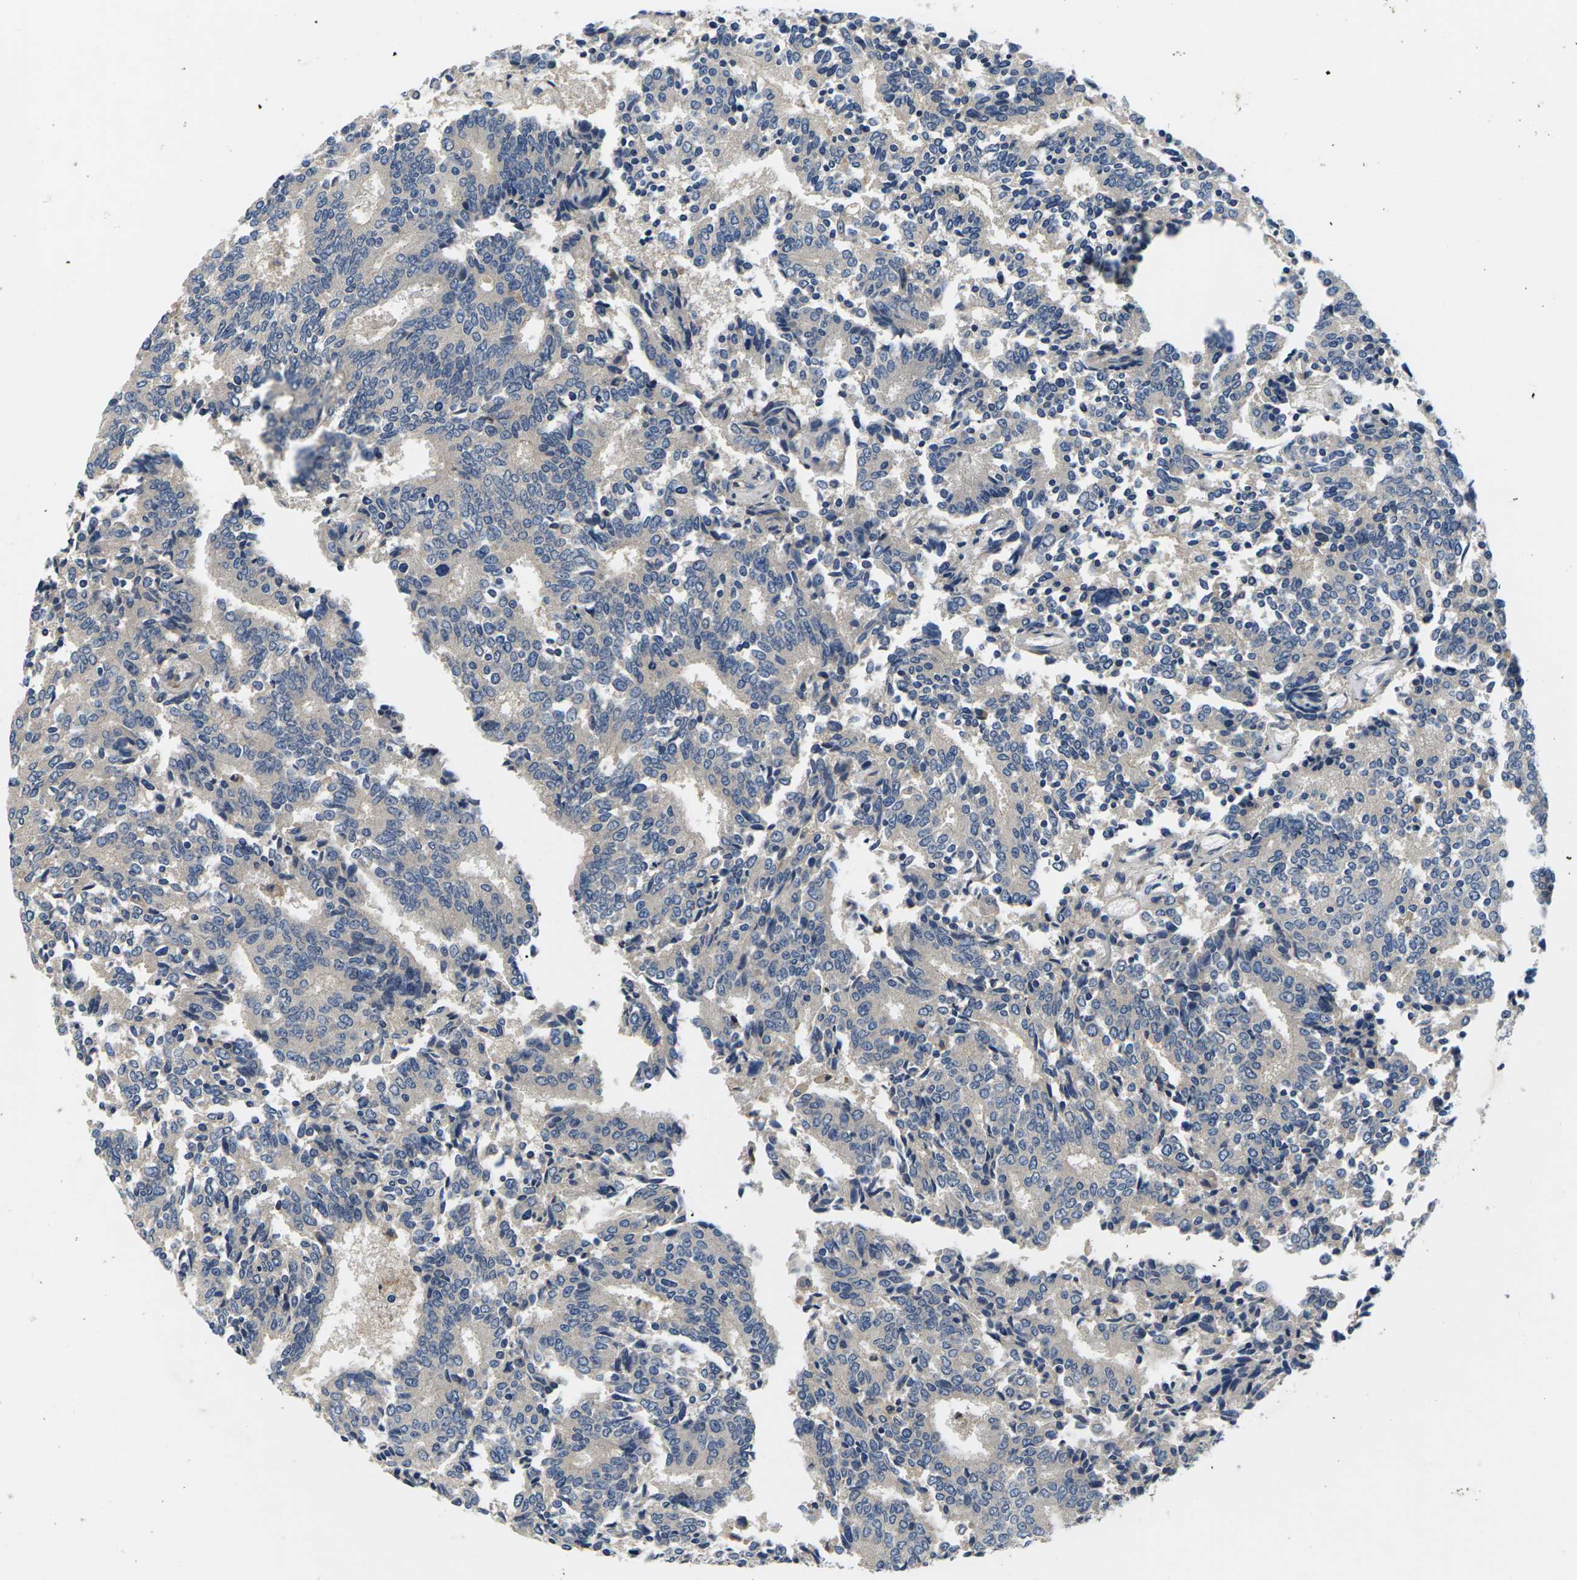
{"staining": {"intensity": "negative", "quantity": "none", "location": "none"}, "tissue": "prostate cancer", "cell_type": "Tumor cells", "image_type": "cancer", "snomed": [{"axis": "morphology", "description": "Normal tissue, NOS"}, {"axis": "morphology", "description": "Adenocarcinoma, High grade"}, {"axis": "topography", "description": "Prostate"}, {"axis": "topography", "description": "Seminal veicle"}], "caption": "Micrograph shows no protein positivity in tumor cells of prostate cancer tissue.", "gene": "PLCE1", "patient": {"sex": "male", "age": 55}}